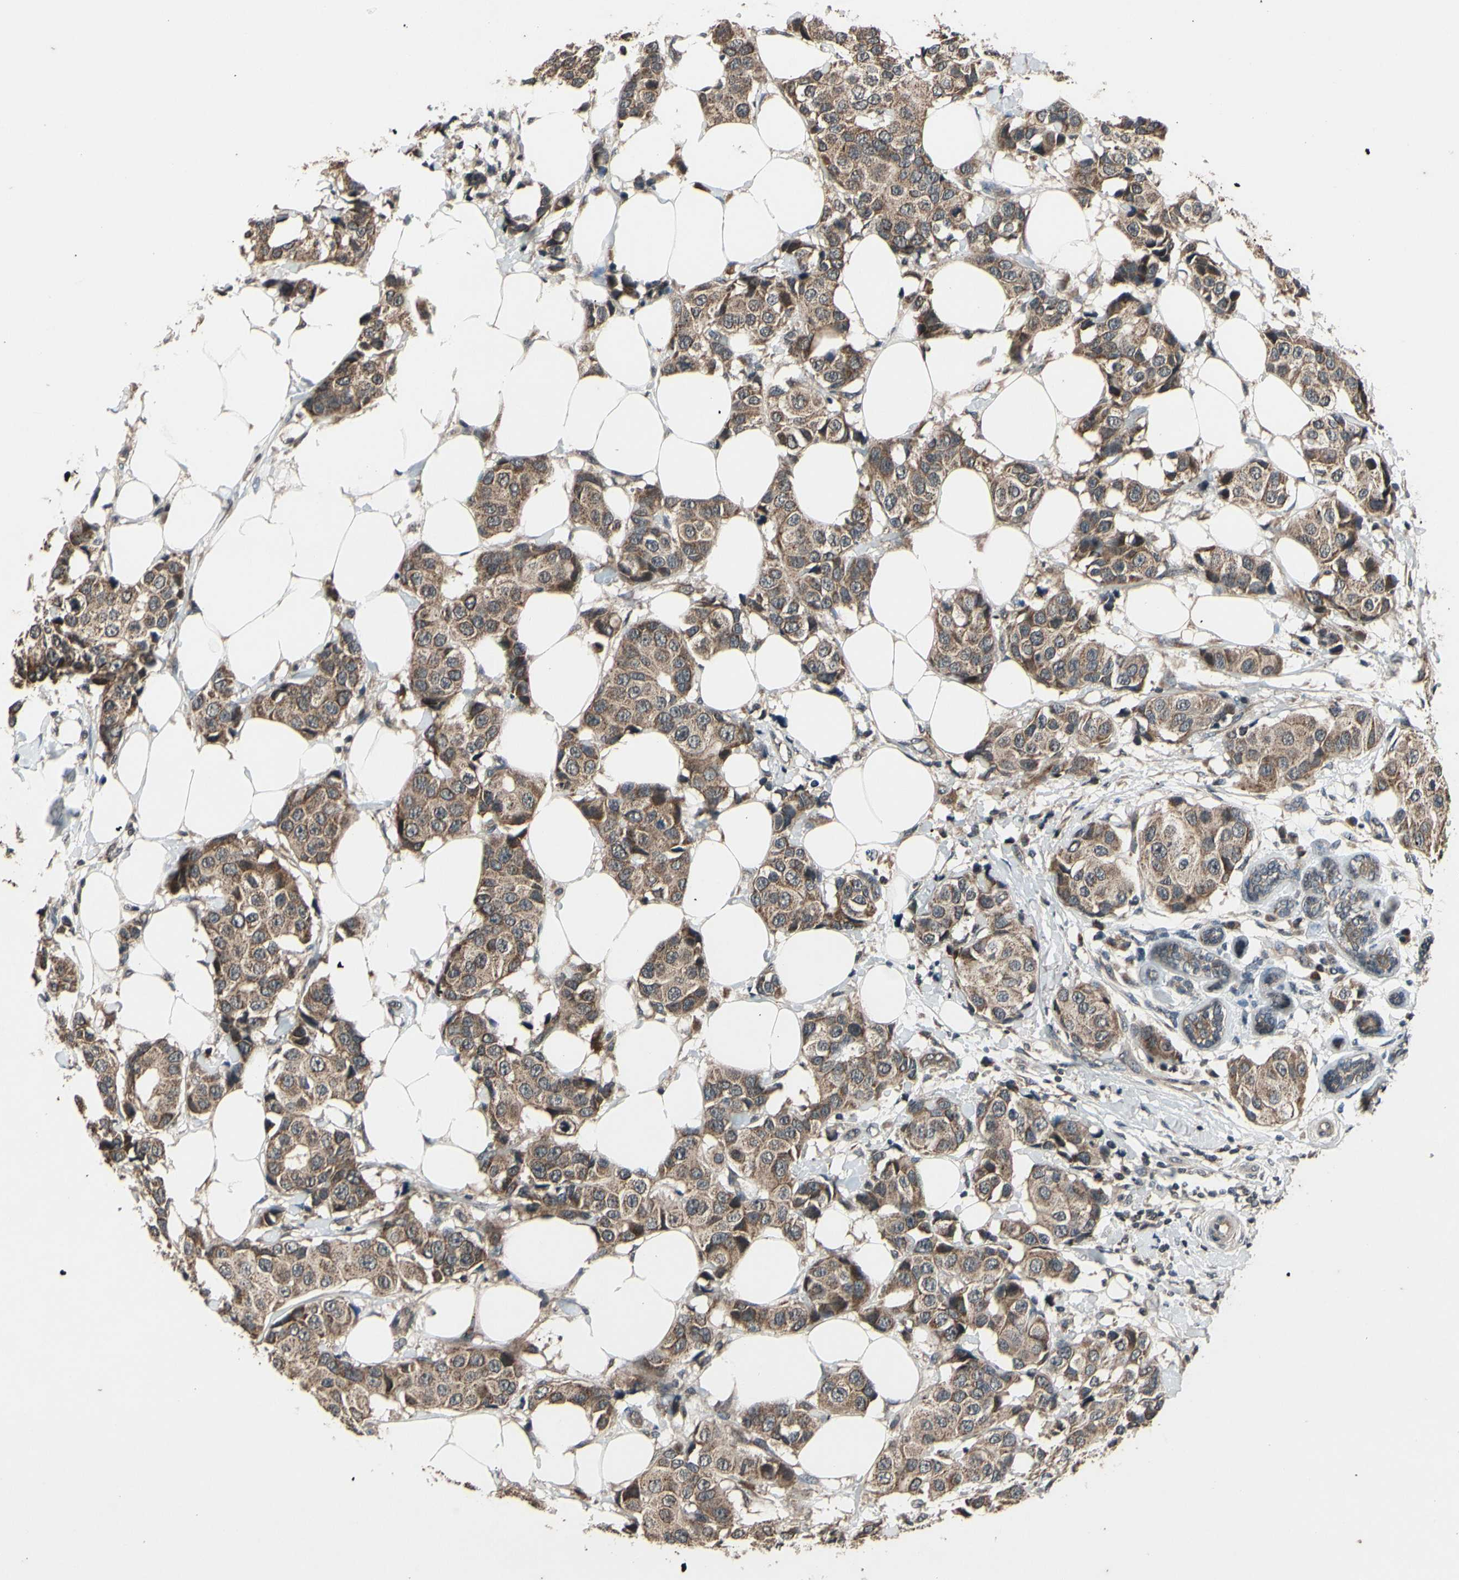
{"staining": {"intensity": "moderate", "quantity": ">75%", "location": "cytoplasmic/membranous"}, "tissue": "breast cancer", "cell_type": "Tumor cells", "image_type": "cancer", "snomed": [{"axis": "morphology", "description": "Normal tissue, NOS"}, {"axis": "morphology", "description": "Duct carcinoma"}, {"axis": "topography", "description": "Breast"}], "caption": "Protein analysis of breast cancer tissue shows moderate cytoplasmic/membranous staining in approximately >75% of tumor cells.", "gene": "MBTPS2", "patient": {"sex": "female", "age": 39}}